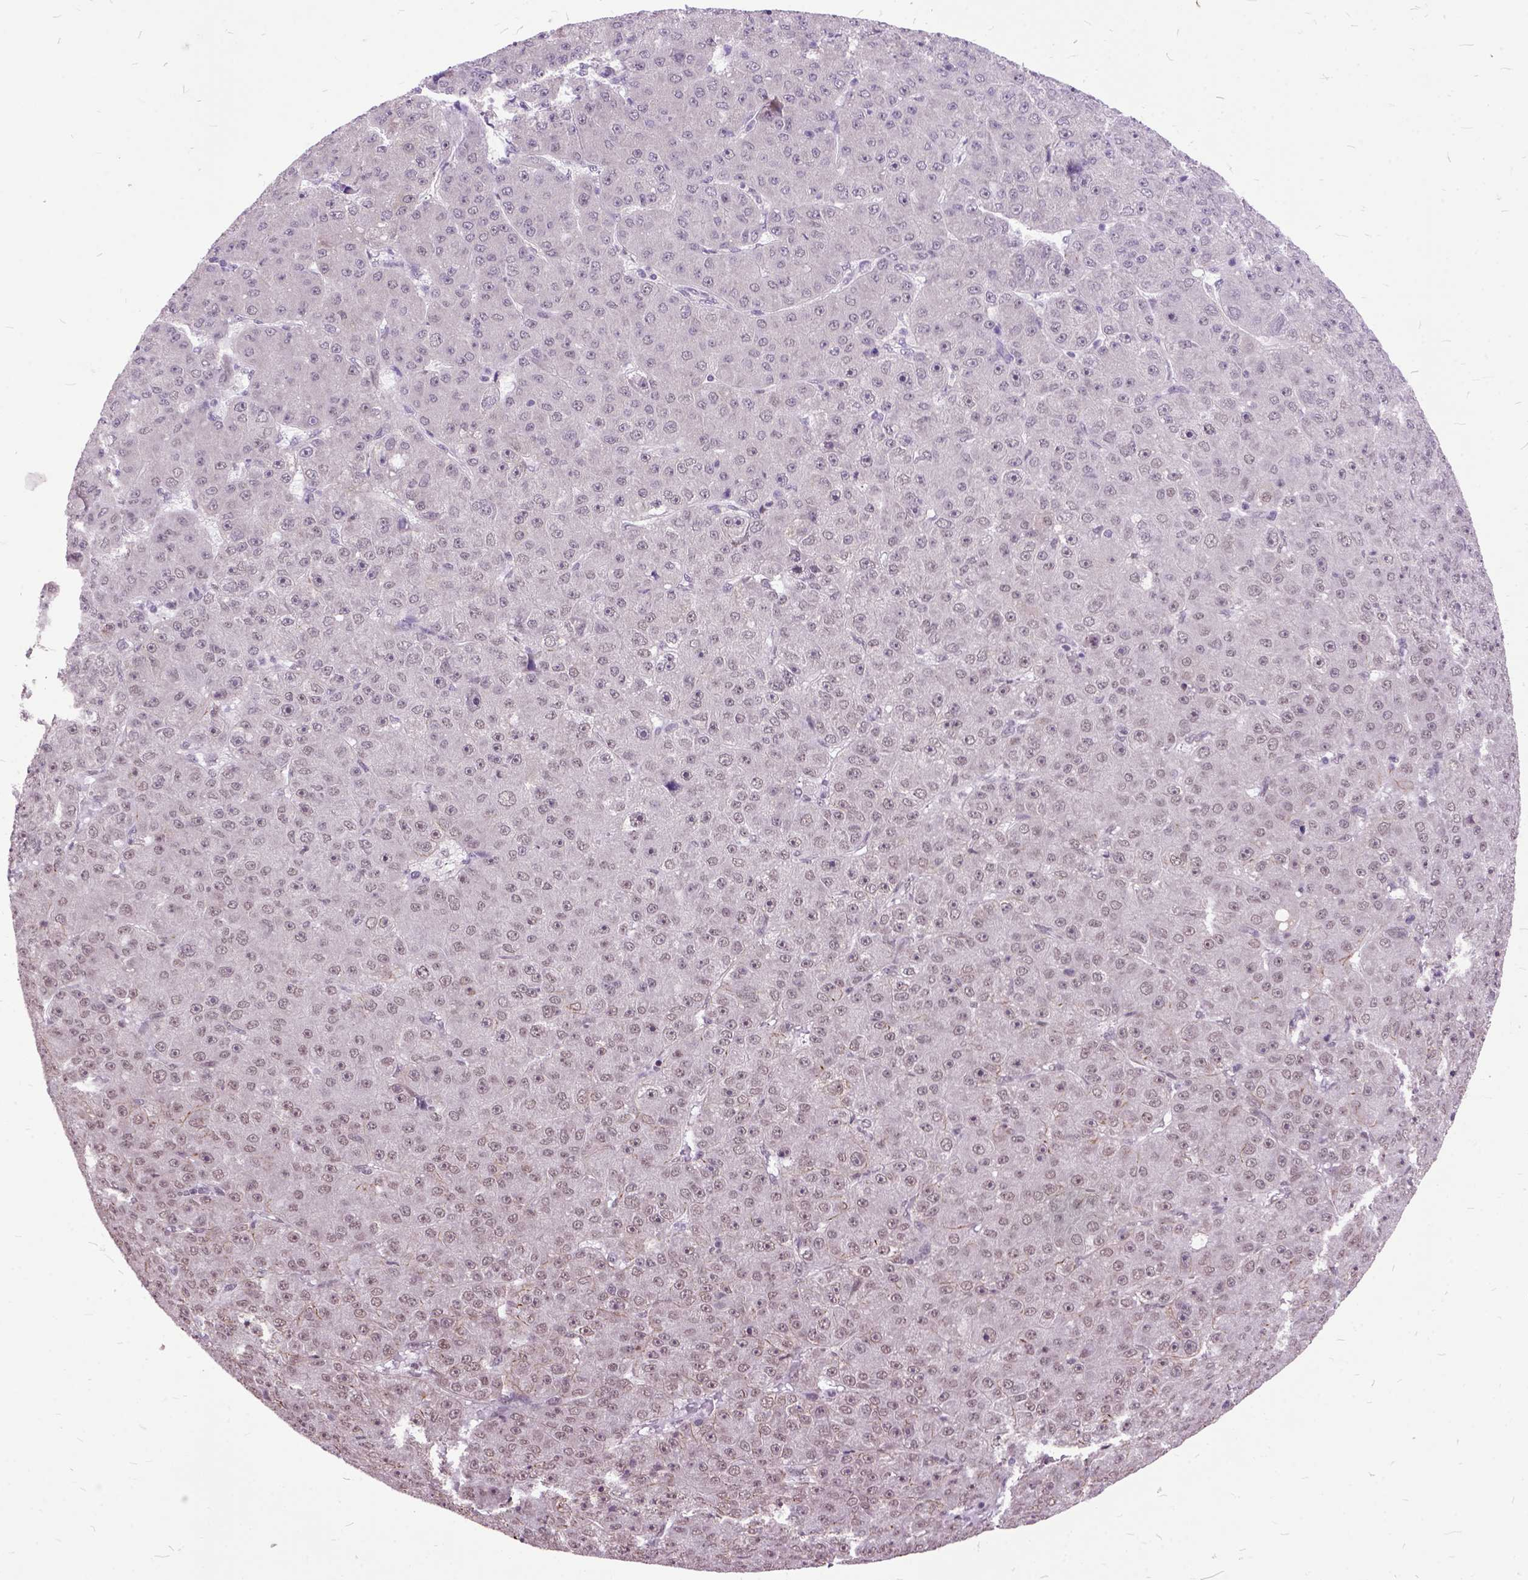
{"staining": {"intensity": "negative", "quantity": "none", "location": "none"}, "tissue": "liver cancer", "cell_type": "Tumor cells", "image_type": "cancer", "snomed": [{"axis": "morphology", "description": "Carcinoma, Hepatocellular, NOS"}, {"axis": "topography", "description": "Liver"}], "caption": "The photomicrograph demonstrates no significant staining in tumor cells of liver cancer (hepatocellular carcinoma). Brightfield microscopy of immunohistochemistry stained with DAB (brown) and hematoxylin (blue), captured at high magnification.", "gene": "ORC5", "patient": {"sex": "male", "age": 67}}